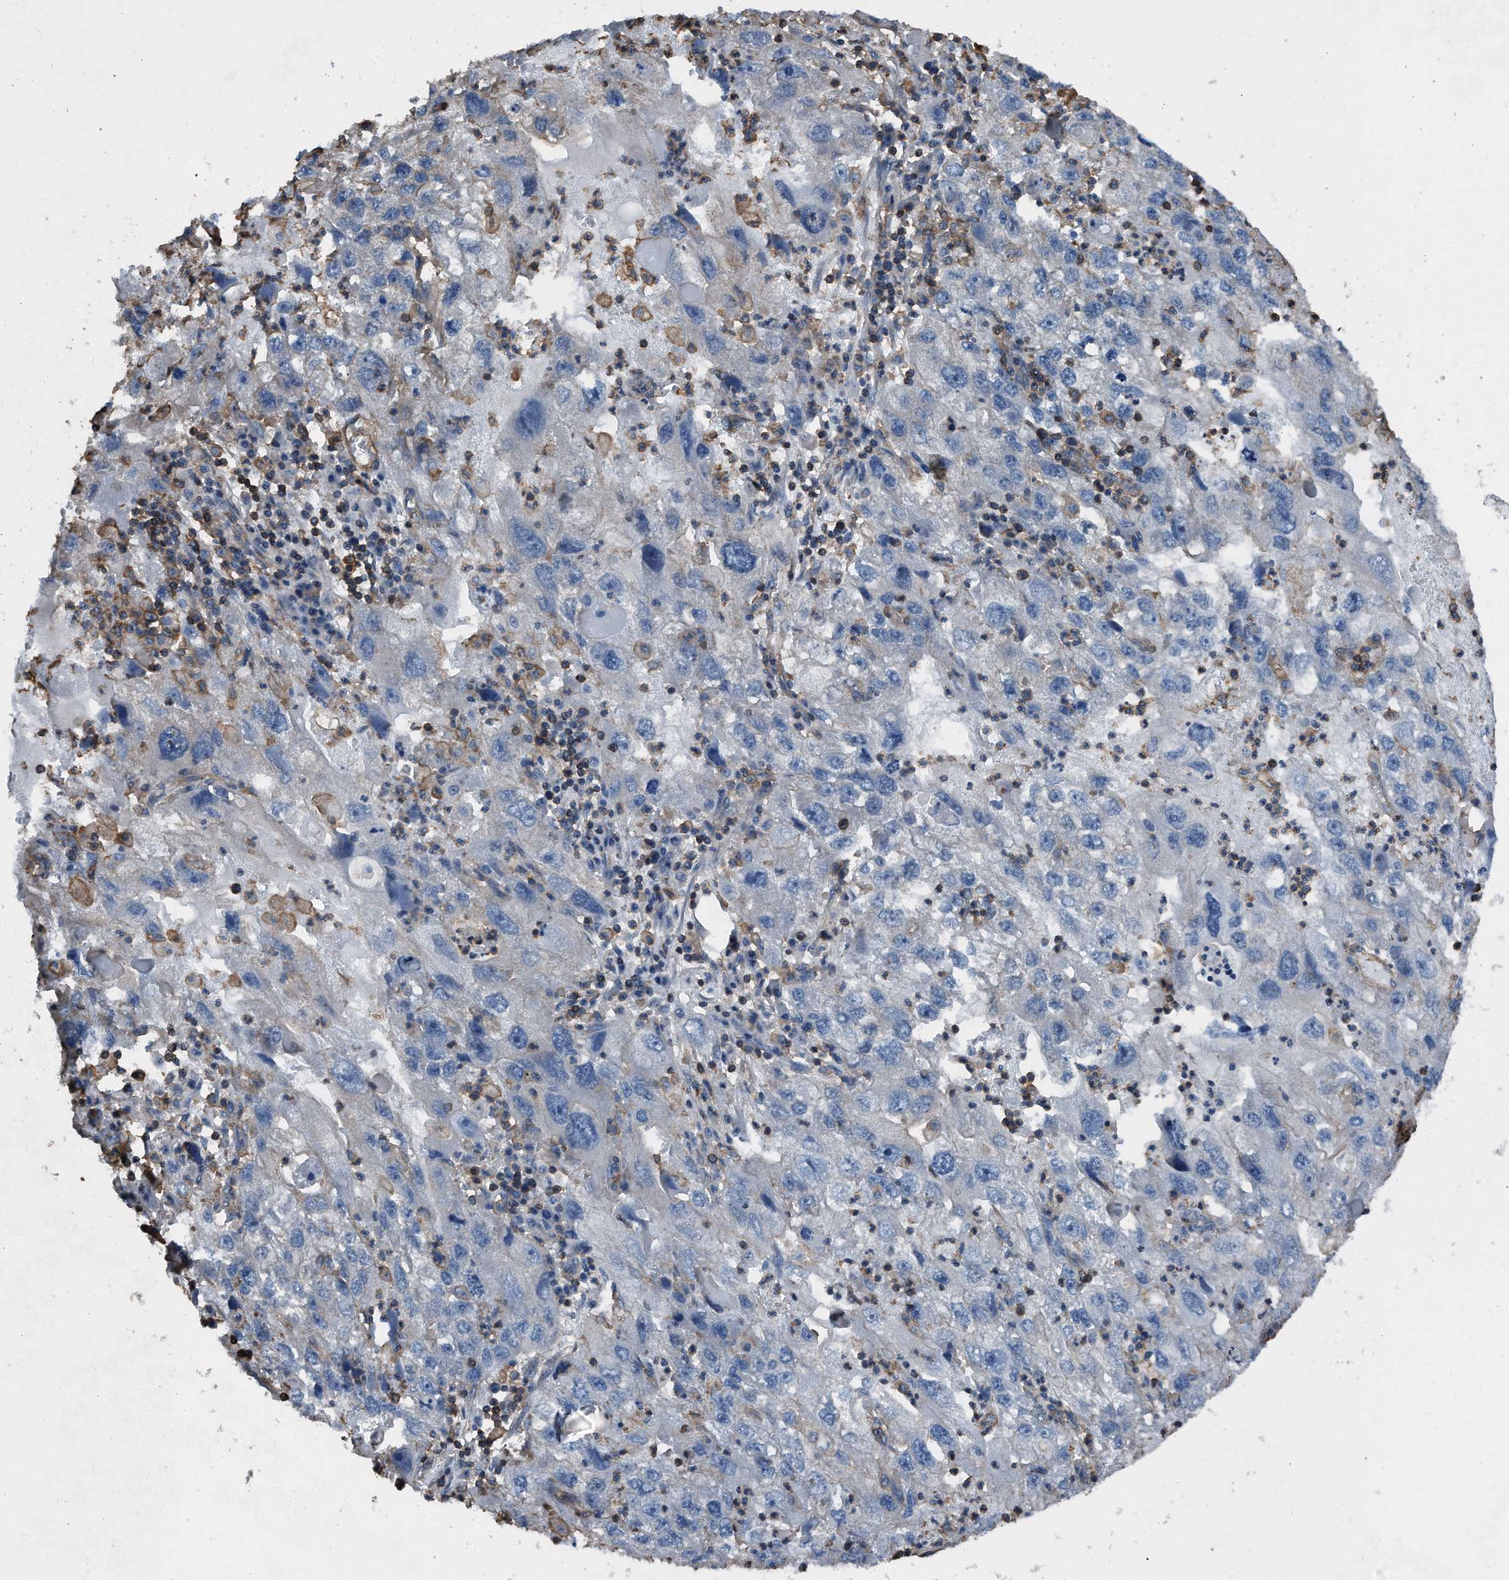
{"staining": {"intensity": "negative", "quantity": "none", "location": "none"}, "tissue": "endometrial cancer", "cell_type": "Tumor cells", "image_type": "cancer", "snomed": [{"axis": "morphology", "description": "Adenocarcinoma, NOS"}, {"axis": "topography", "description": "Endometrium"}], "caption": "Immunohistochemistry of human endometrial cancer reveals no positivity in tumor cells. (DAB immunohistochemistry (IHC), high magnification).", "gene": "RSPO3", "patient": {"sex": "female", "age": 49}}